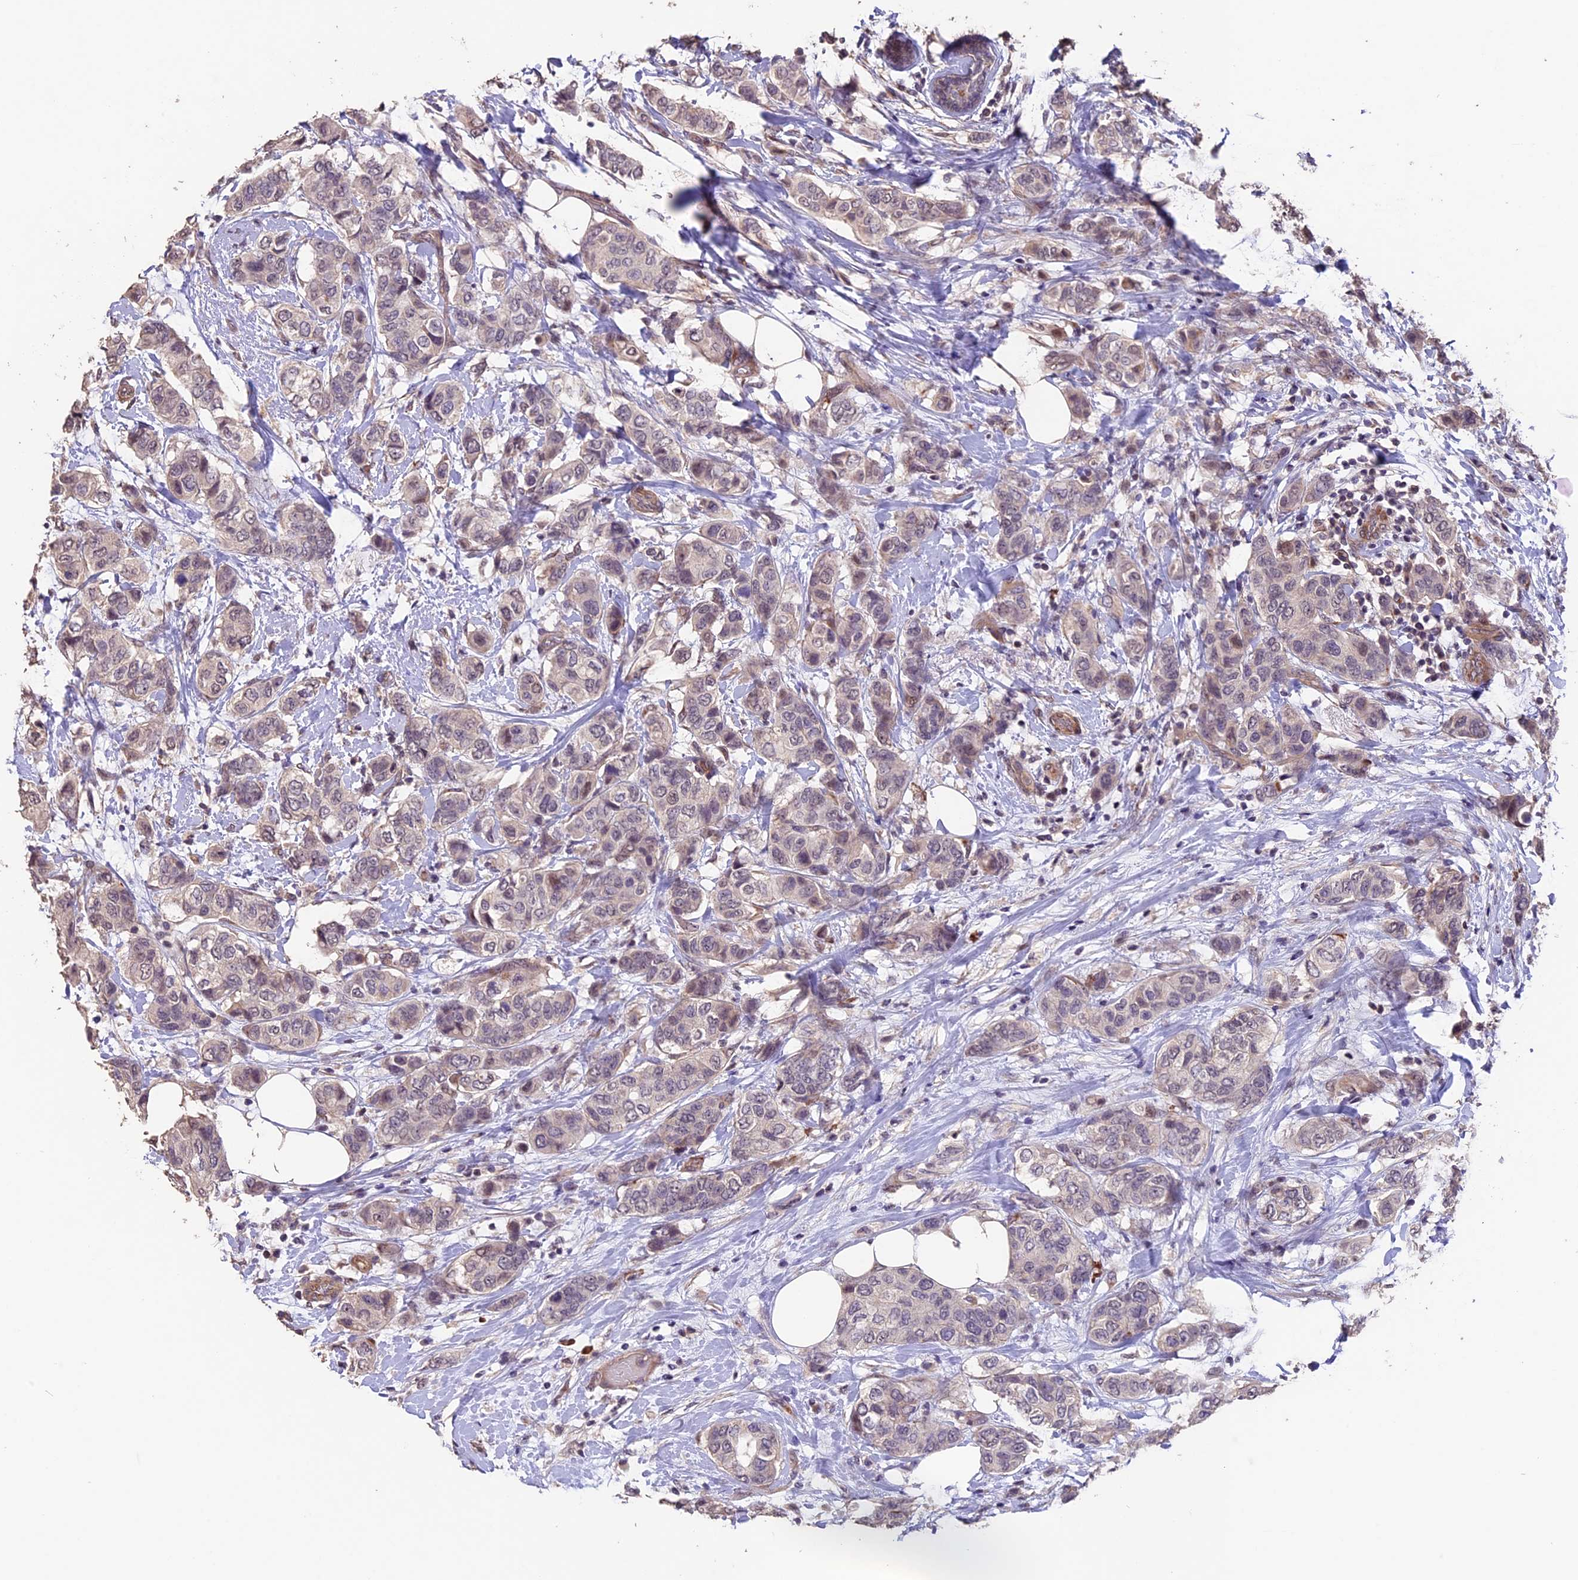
{"staining": {"intensity": "negative", "quantity": "none", "location": "none"}, "tissue": "breast cancer", "cell_type": "Tumor cells", "image_type": "cancer", "snomed": [{"axis": "morphology", "description": "Lobular carcinoma"}, {"axis": "topography", "description": "Breast"}], "caption": "IHC histopathology image of neoplastic tissue: breast lobular carcinoma stained with DAB (3,3'-diaminobenzidine) exhibits no significant protein positivity in tumor cells.", "gene": "GNB5", "patient": {"sex": "female", "age": 51}}